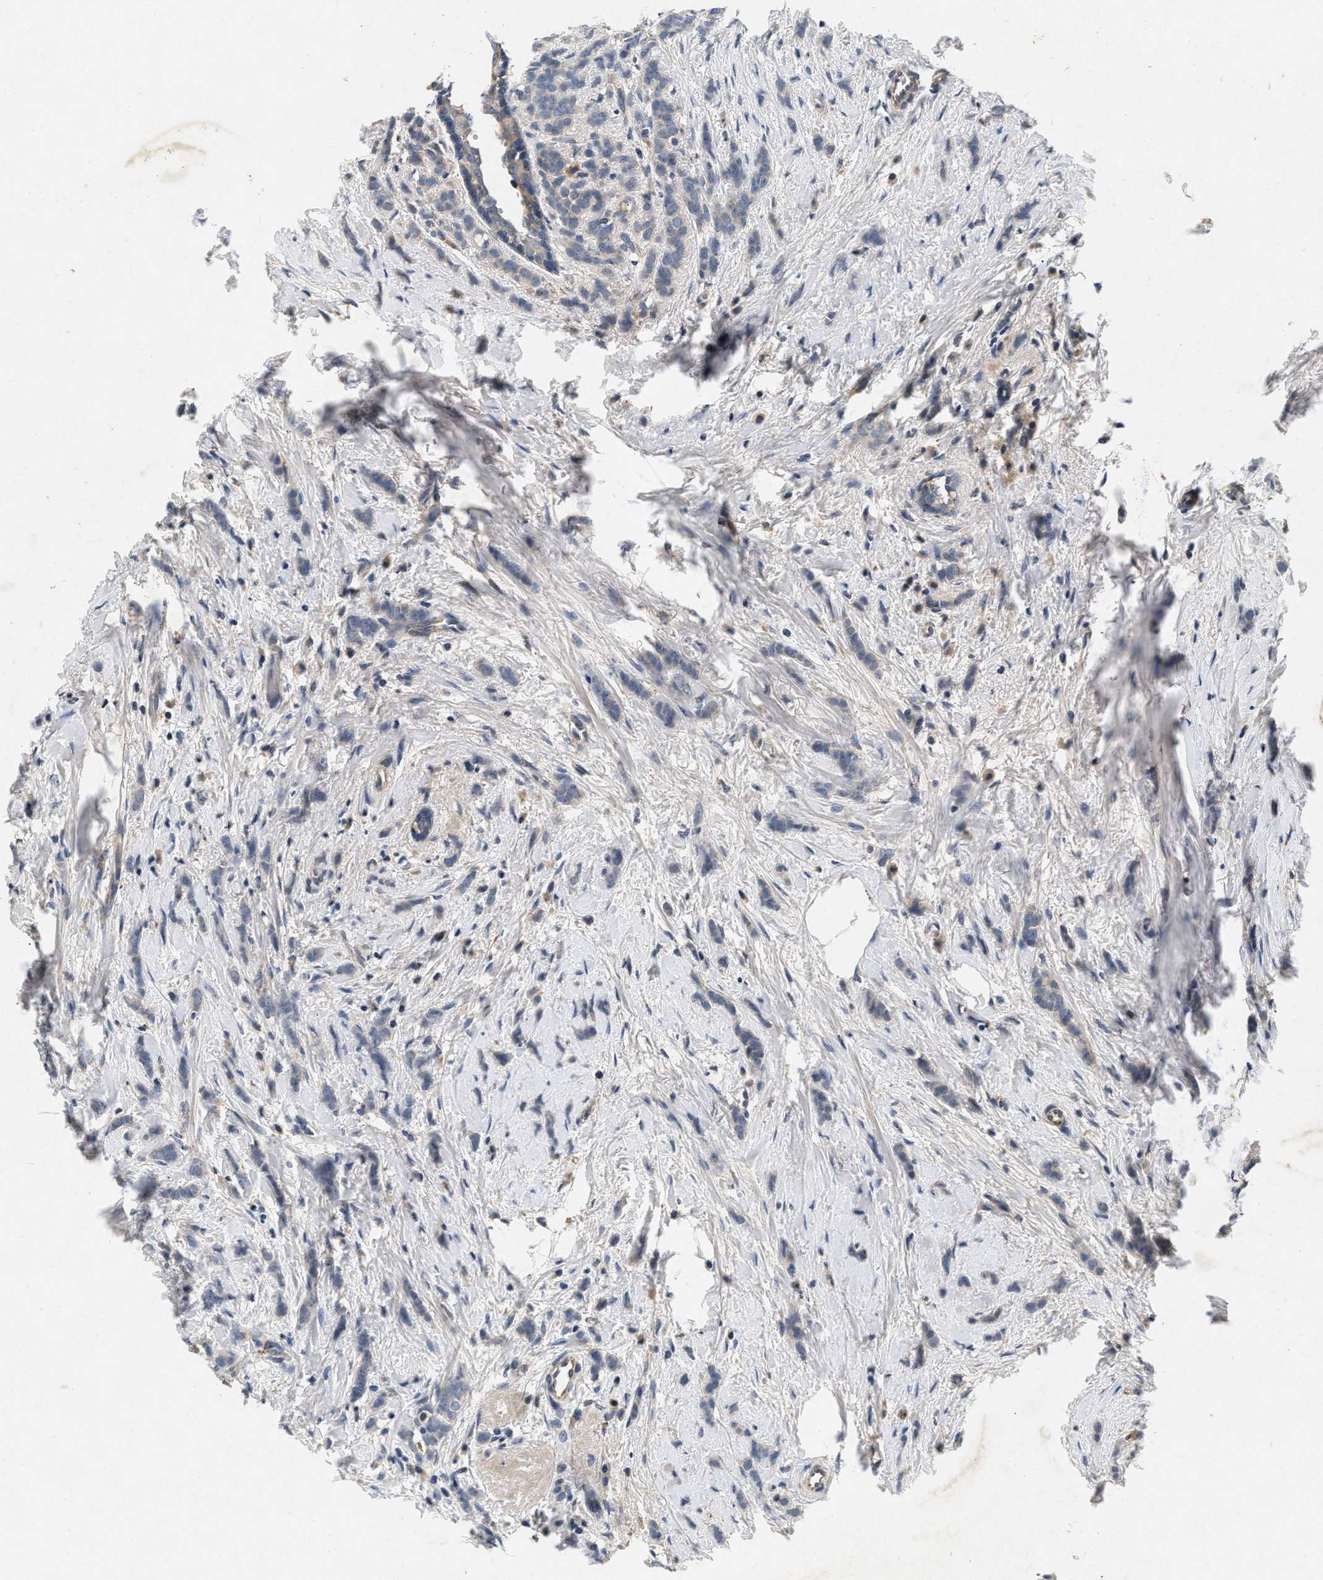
{"staining": {"intensity": "negative", "quantity": "none", "location": "none"}, "tissue": "breast cancer", "cell_type": "Tumor cells", "image_type": "cancer", "snomed": [{"axis": "morphology", "description": "Lobular carcinoma, in situ"}, {"axis": "morphology", "description": "Lobular carcinoma"}, {"axis": "topography", "description": "Breast"}], "caption": "Micrograph shows no protein positivity in tumor cells of lobular carcinoma (breast) tissue.", "gene": "PDP1", "patient": {"sex": "female", "age": 41}}